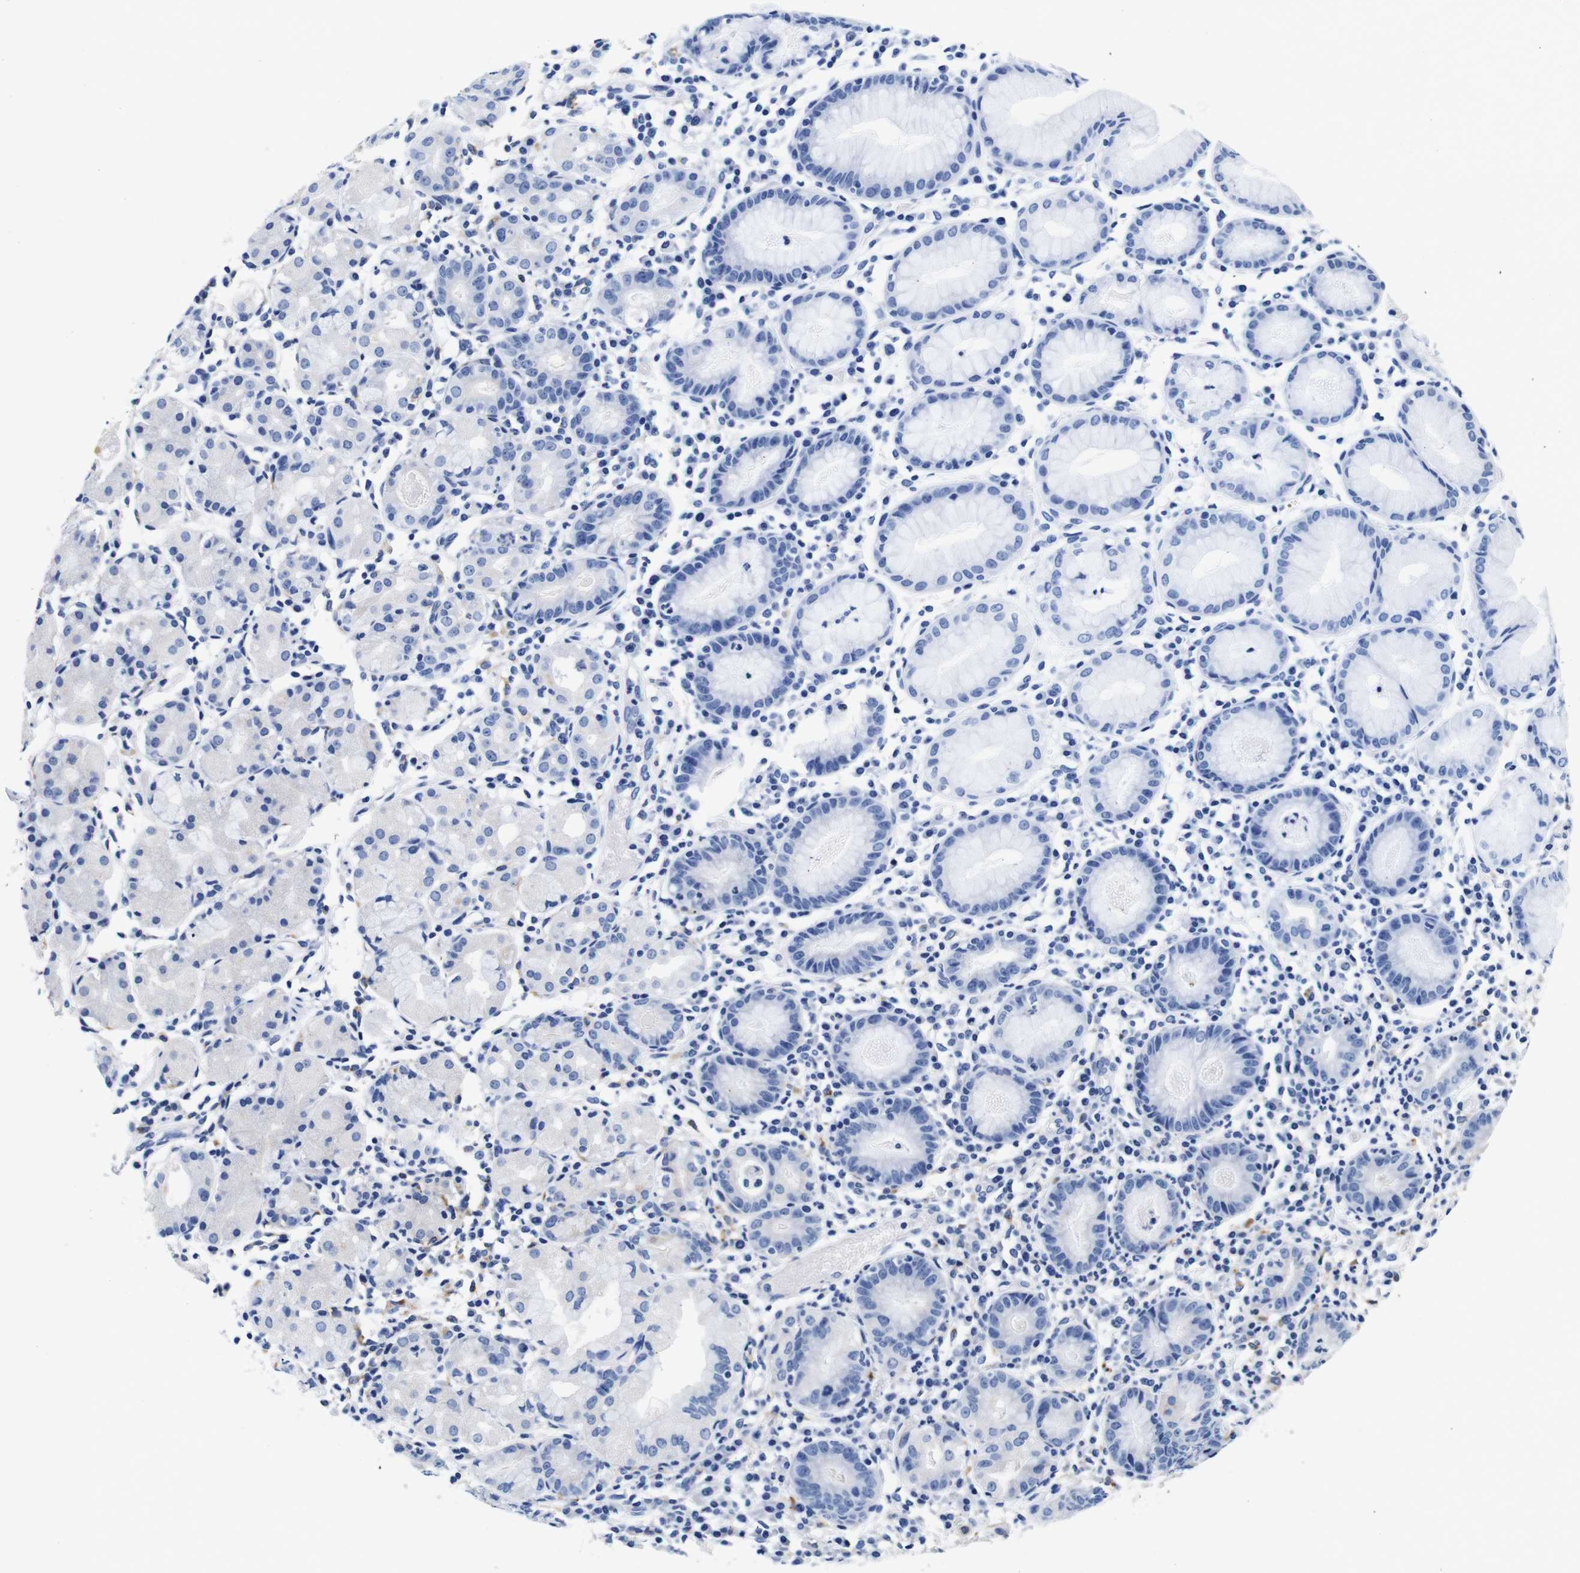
{"staining": {"intensity": "negative", "quantity": "none", "location": "none"}, "tissue": "stomach", "cell_type": "Glandular cells", "image_type": "normal", "snomed": [{"axis": "morphology", "description": "Normal tissue, NOS"}, {"axis": "topography", "description": "Stomach"}, {"axis": "topography", "description": "Stomach, lower"}], "caption": "The micrograph shows no staining of glandular cells in normal stomach. (Brightfield microscopy of DAB immunohistochemistry at high magnification).", "gene": "ENSG00000248993", "patient": {"sex": "female", "age": 75}}